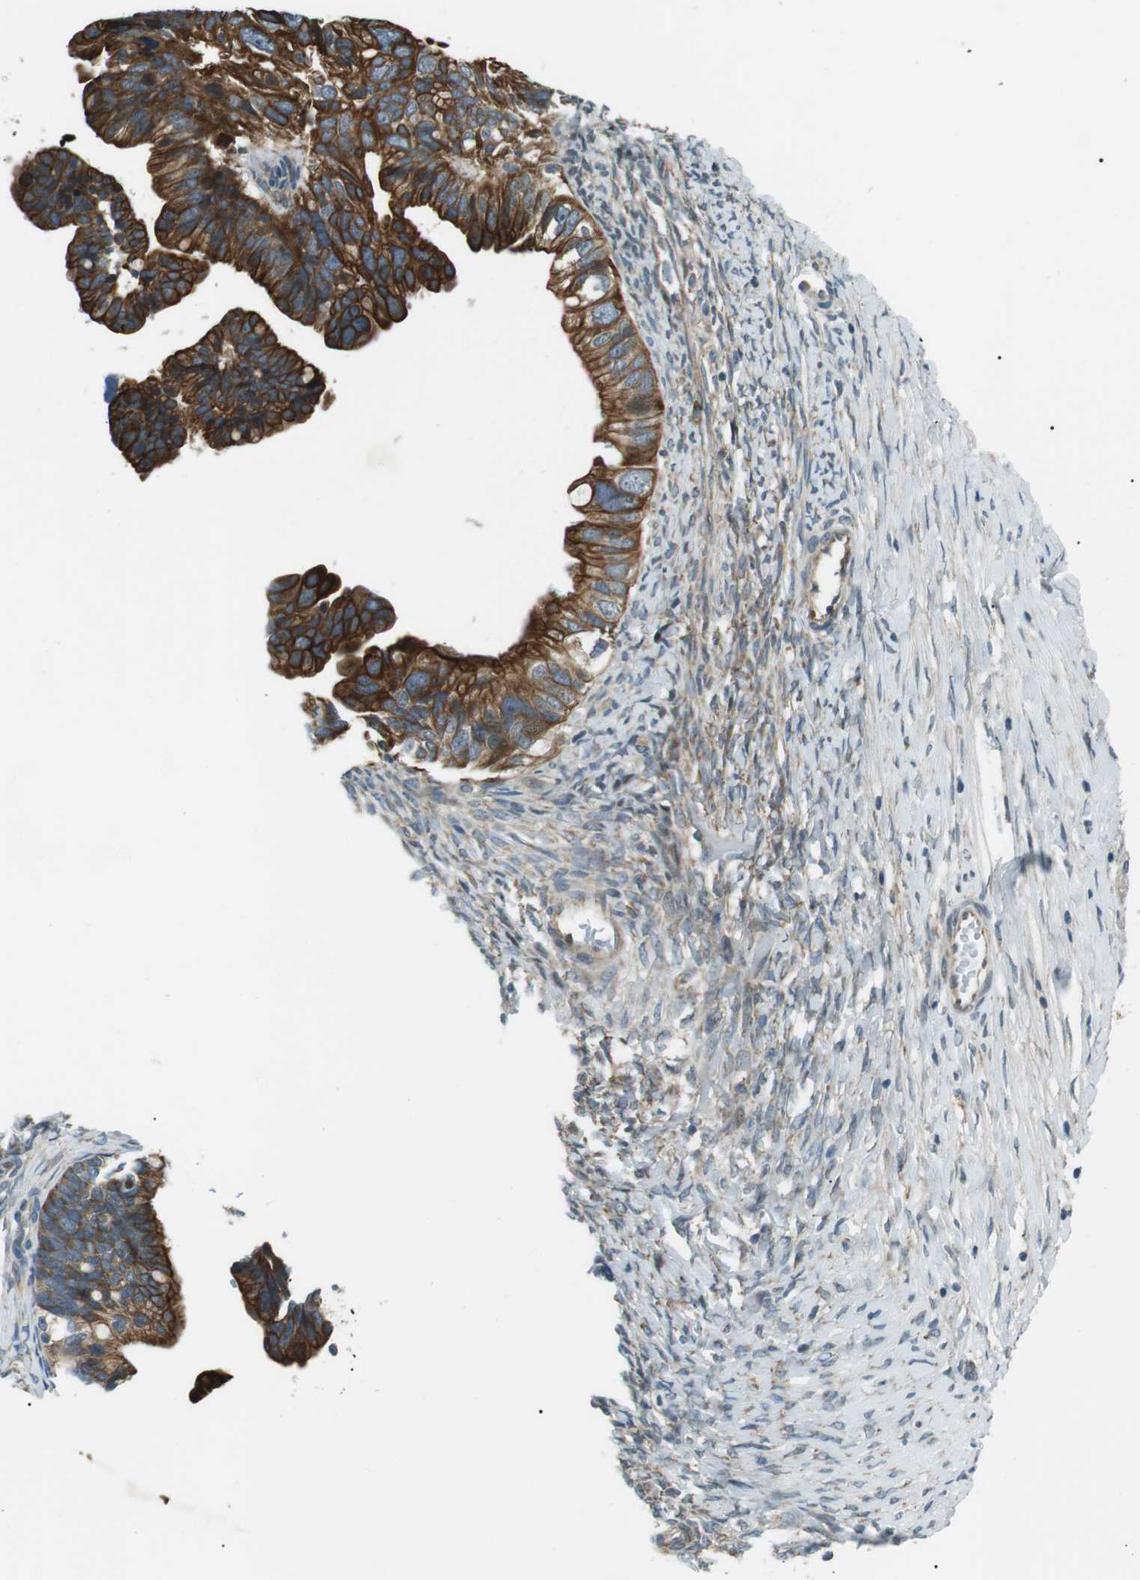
{"staining": {"intensity": "strong", "quantity": ">75%", "location": "cytoplasmic/membranous"}, "tissue": "ovarian cancer", "cell_type": "Tumor cells", "image_type": "cancer", "snomed": [{"axis": "morphology", "description": "Cystadenocarcinoma, serous, NOS"}, {"axis": "topography", "description": "Ovary"}], "caption": "Strong cytoplasmic/membranous positivity for a protein is seen in approximately >75% of tumor cells of ovarian cancer using immunohistochemistry (IHC).", "gene": "TMEM74", "patient": {"sex": "female", "age": 56}}